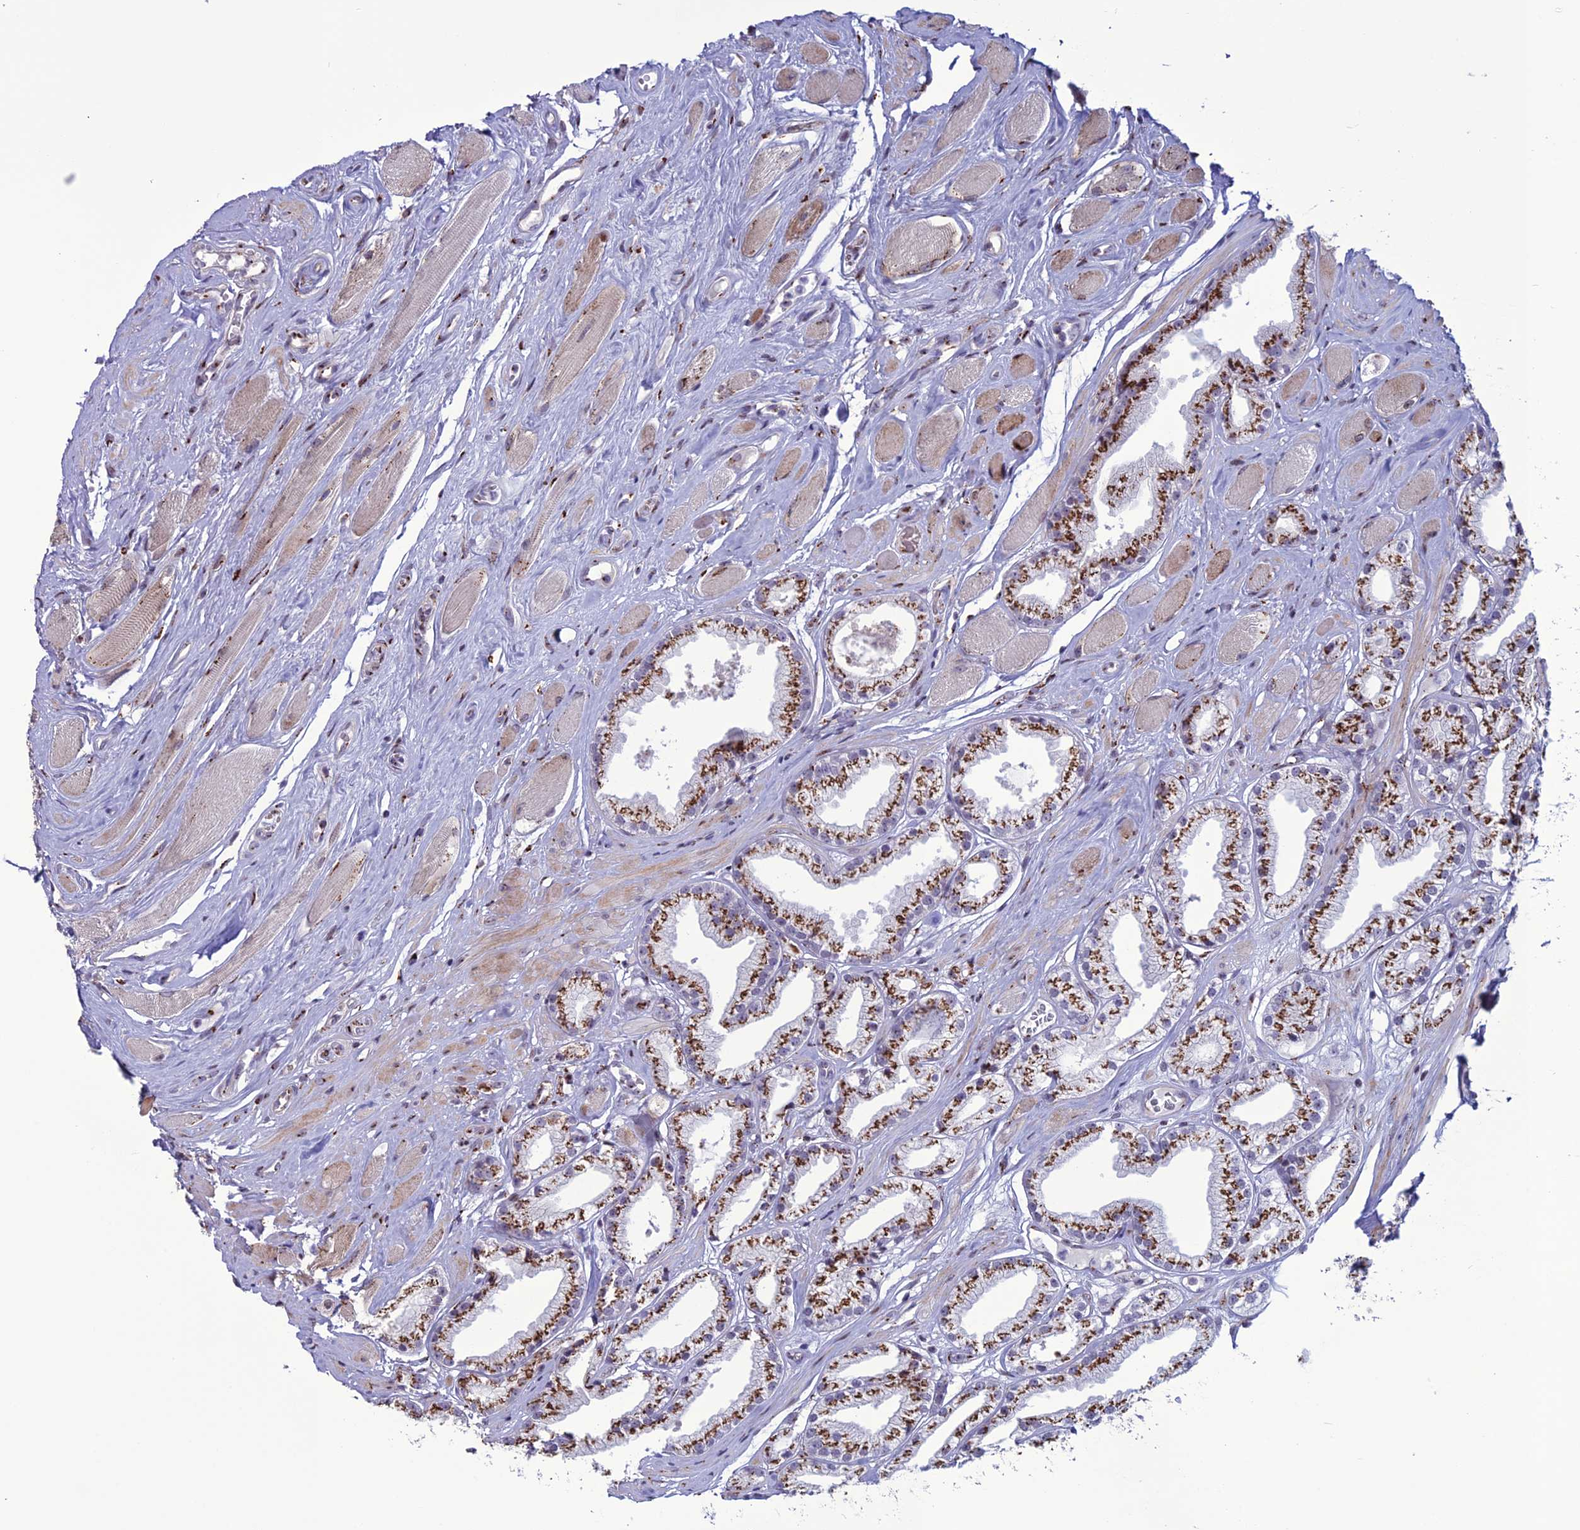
{"staining": {"intensity": "strong", "quantity": ">75%", "location": "cytoplasmic/membranous"}, "tissue": "prostate cancer", "cell_type": "Tumor cells", "image_type": "cancer", "snomed": [{"axis": "morphology", "description": "Adenocarcinoma, High grade"}, {"axis": "topography", "description": "Prostate"}], "caption": "Tumor cells display high levels of strong cytoplasmic/membranous expression in approximately >75% of cells in human adenocarcinoma (high-grade) (prostate). Nuclei are stained in blue.", "gene": "PLEKHA4", "patient": {"sex": "male", "age": 67}}